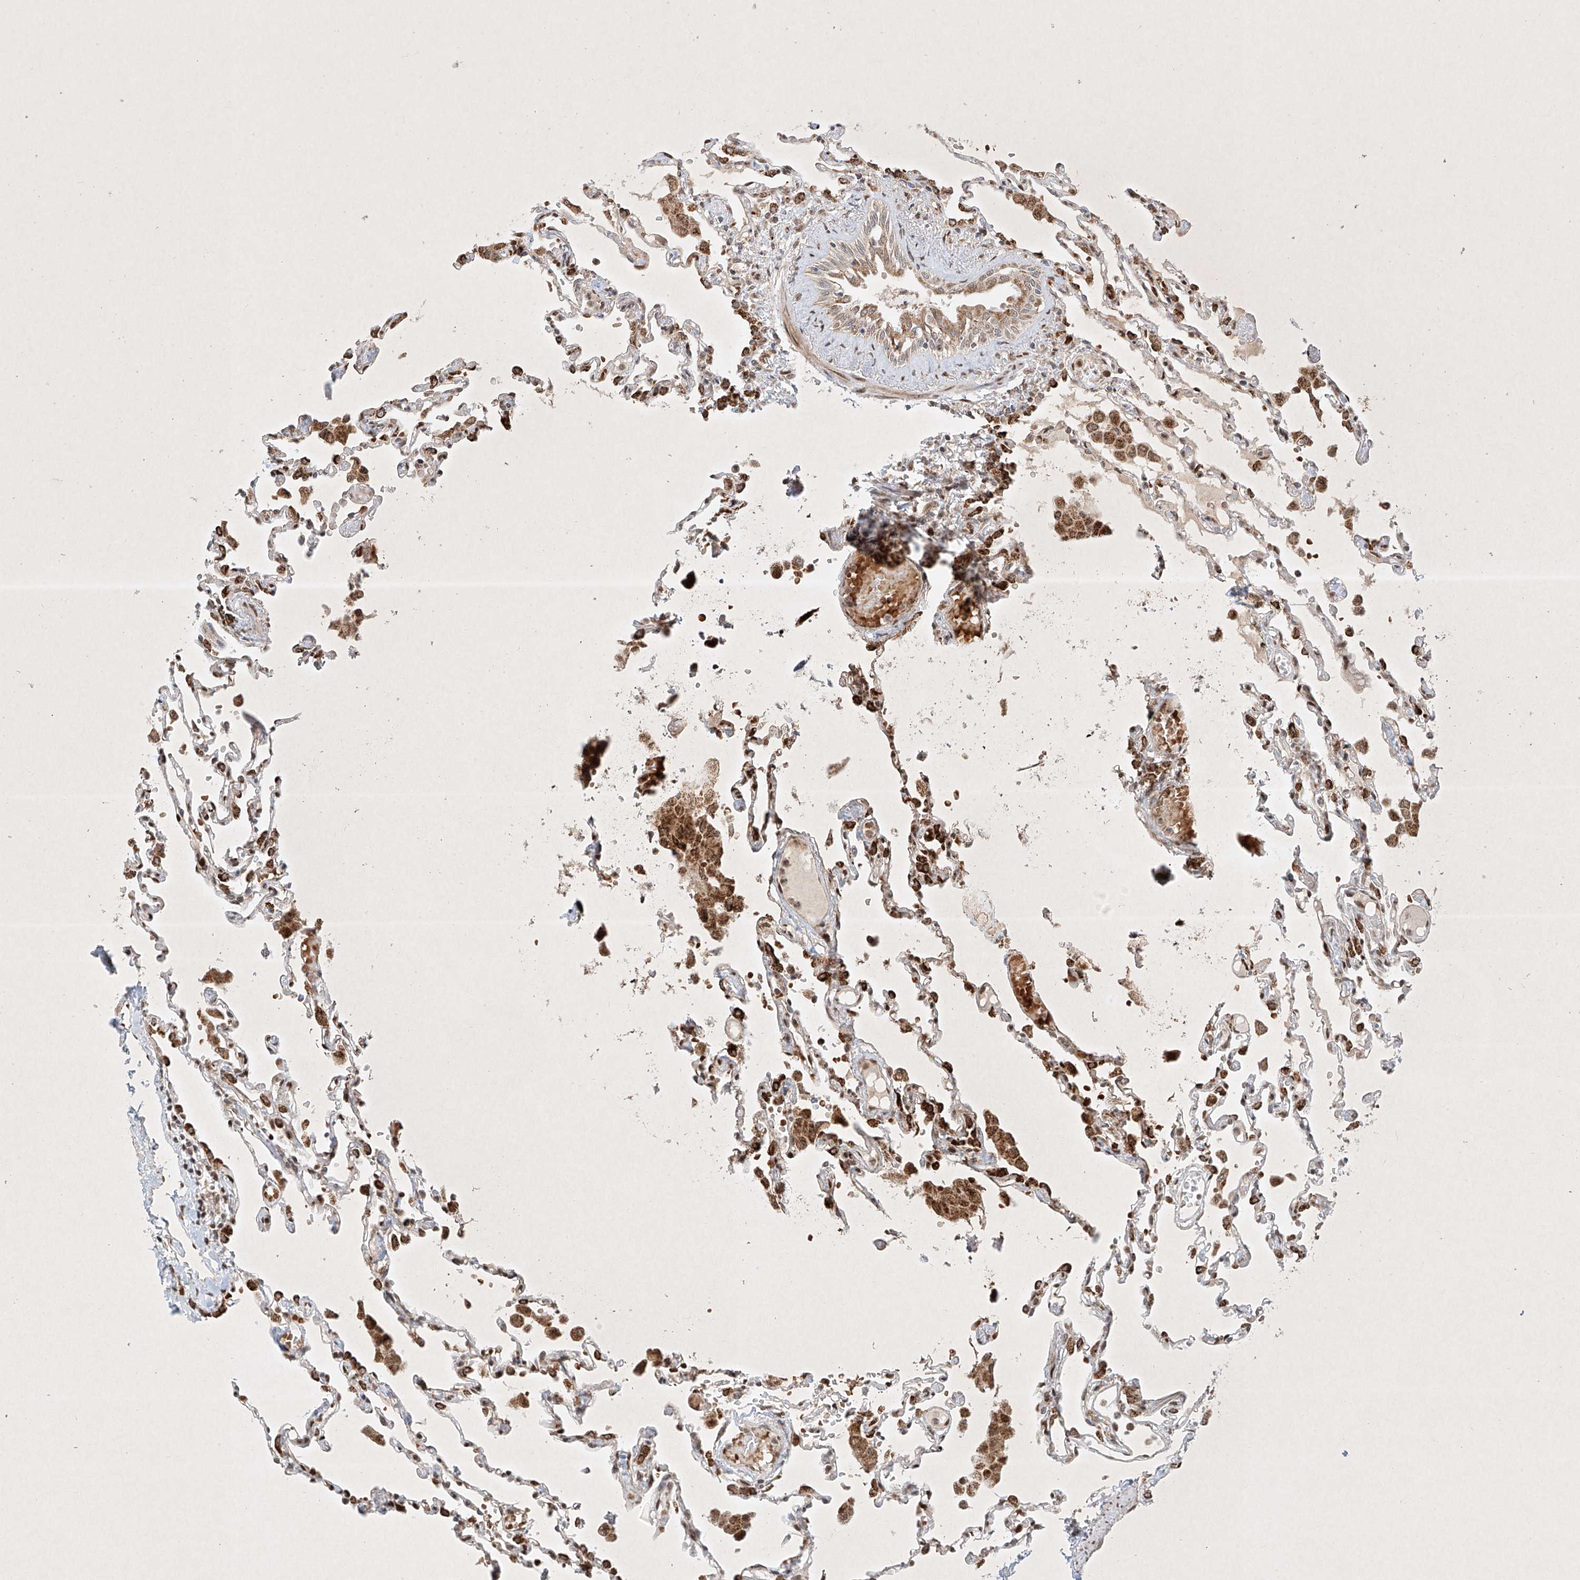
{"staining": {"intensity": "strong", "quantity": "25%-75%", "location": "cytoplasmic/membranous"}, "tissue": "lung", "cell_type": "Alveolar cells", "image_type": "normal", "snomed": [{"axis": "morphology", "description": "Normal tissue, NOS"}, {"axis": "topography", "description": "Bronchus"}, {"axis": "topography", "description": "Lung"}], "caption": "Lung stained with DAB (3,3'-diaminobenzidine) IHC shows high levels of strong cytoplasmic/membranous staining in about 25%-75% of alveolar cells.", "gene": "EPG5", "patient": {"sex": "female", "age": 49}}